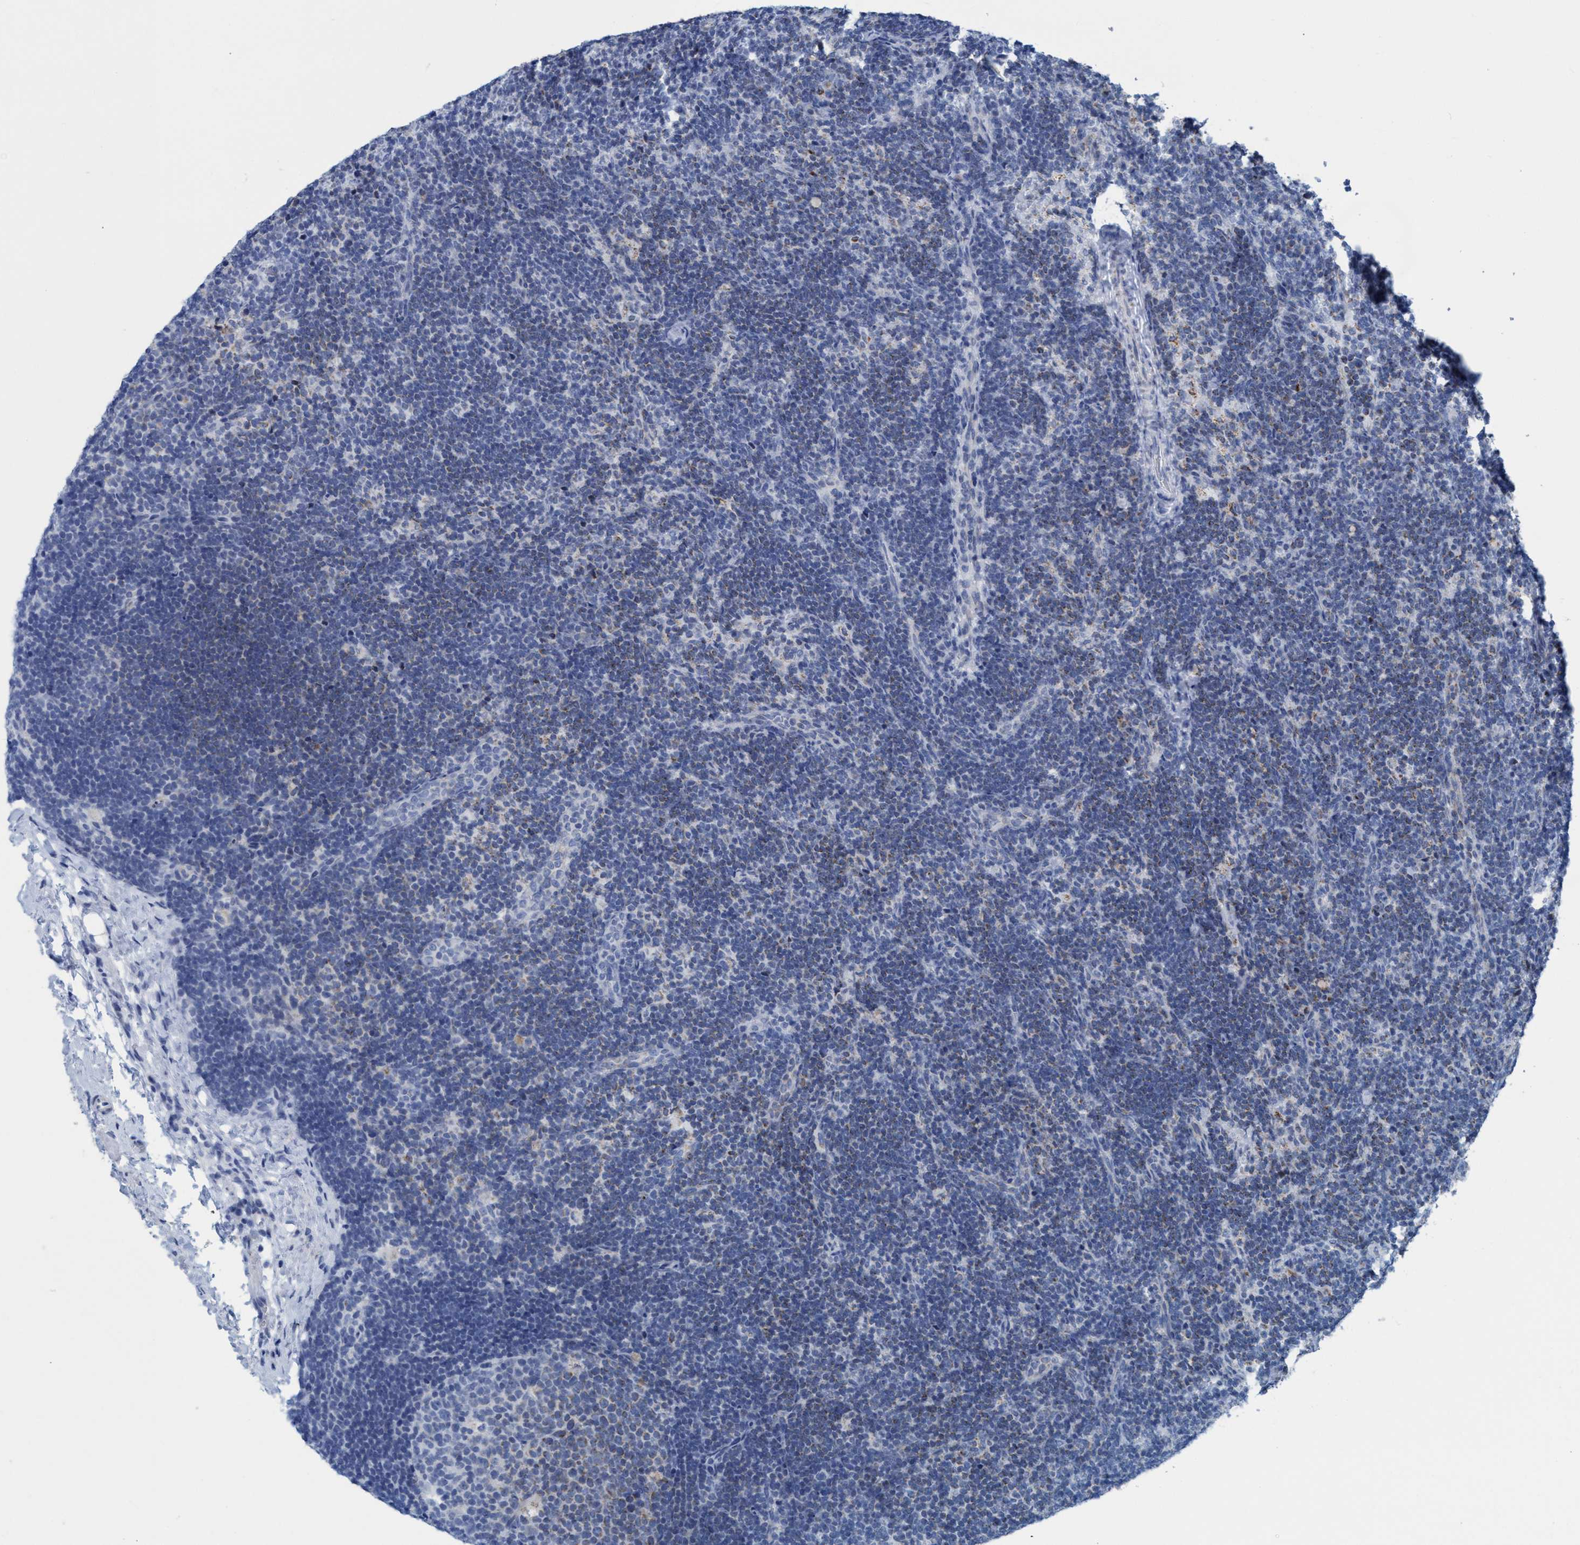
{"staining": {"intensity": "moderate", "quantity": "25%-75%", "location": "cytoplasmic/membranous"}, "tissue": "lymph node", "cell_type": "Germinal center cells", "image_type": "normal", "snomed": [{"axis": "morphology", "description": "Normal tissue, NOS"}, {"axis": "topography", "description": "Lymph node"}], "caption": "Immunohistochemistry photomicrograph of benign lymph node: lymph node stained using IHC reveals medium levels of moderate protein expression localized specifically in the cytoplasmic/membranous of germinal center cells, appearing as a cytoplasmic/membranous brown color.", "gene": "GGA3", "patient": {"sex": "female", "age": 22}}